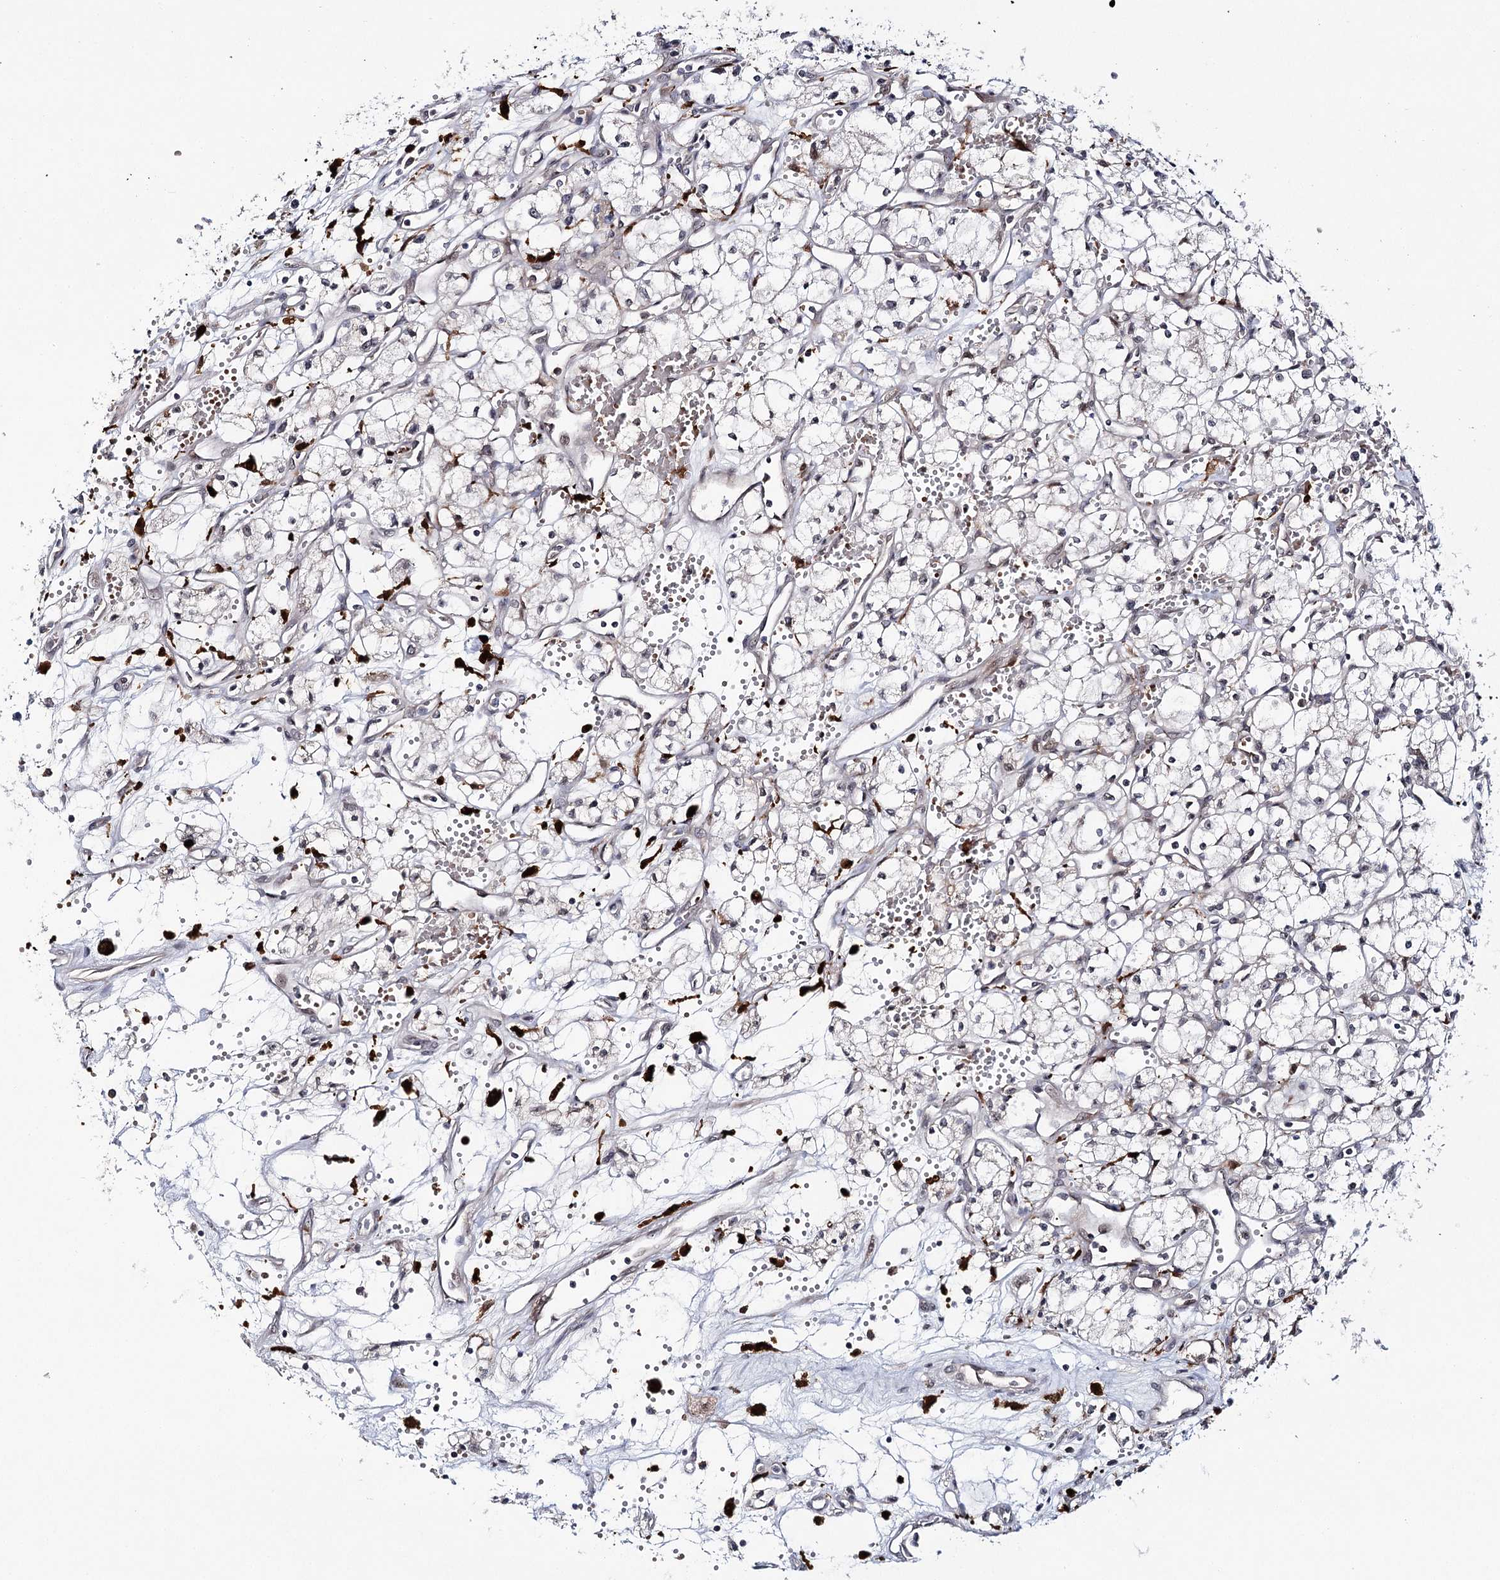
{"staining": {"intensity": "negative", "quantity": "none", "location": "none"}, "tissue": "renal cancer", "cell_type": "Tumor cells", "image_type": "cancer", "snomed": [{"axis": "morphology", "description": "Adenocarcinoma, NOS"}, {"axis": "topography", "description": "Kidney"}], "caption": "Immunohistochemistry of adenocarcinoma (renal) displays no positivity in tumor cells.", "gene": "WDR36", "patient": {"sex": "male", "age": 59}}